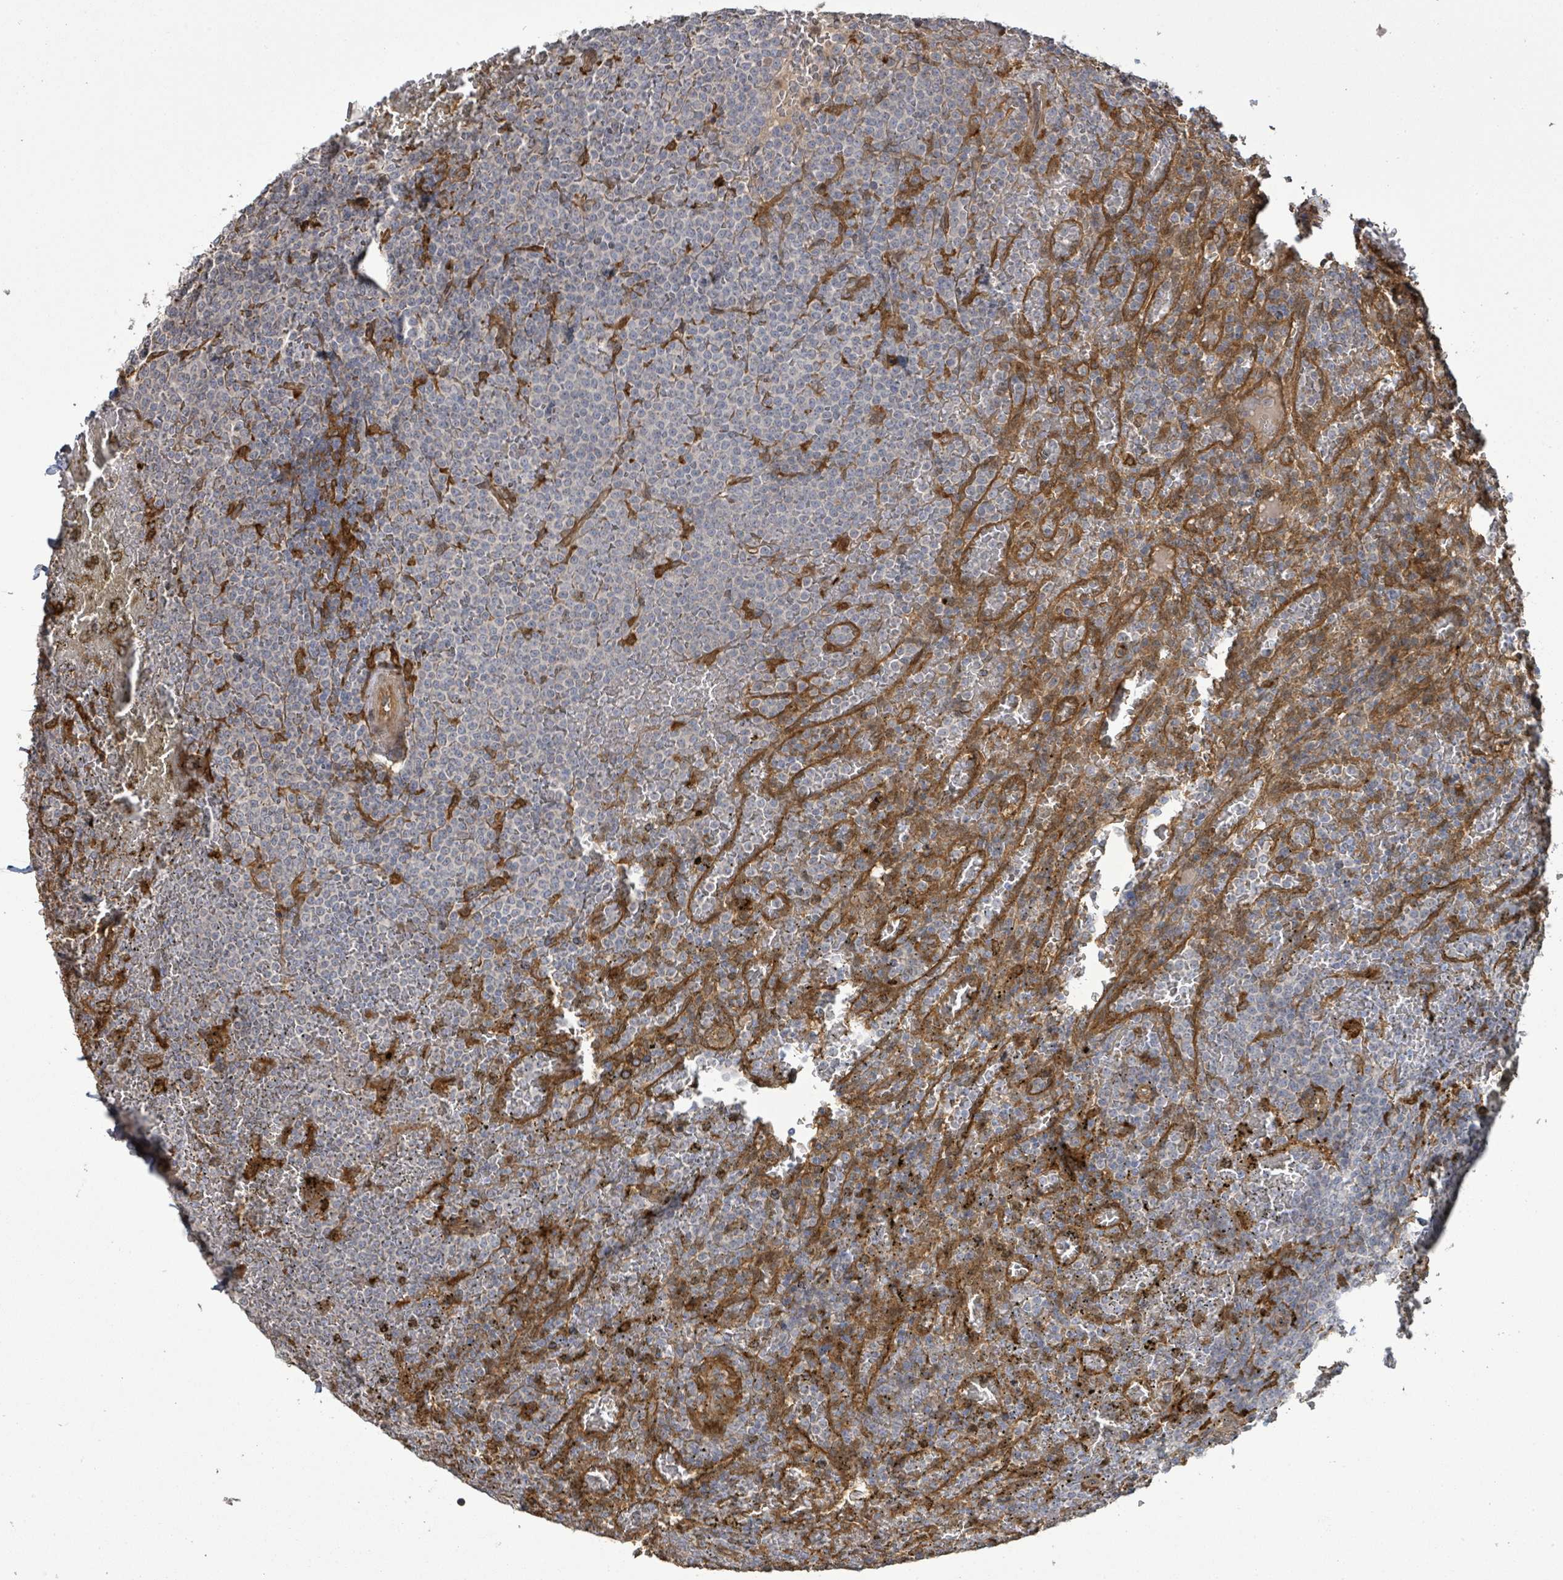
{"staining": {"intensity": "negative", "quantity": "none", "location": "none"}, "tissue": "lymphoma", "cell_type": "Tumor cells", "image_type": "cancer", "snomed": [{"axis": "morphology", "description": "Malignant lymphoma, non-Hodgkin's type, Low grade"}, {"axis": "topography", "description": "Spleen"}], "caption": "Protein analysis of lymphoma displays no significant positivity in tumor cells. The staining was performed using DAB (3,3'-diaminobenzidine) to visualize the protein expression in brown, while the nuclei were stained in blue with hematoxylin (Magnification: 20x).", "gene": "ARPIN", "patient": {"sex": "male", "age": 60}}